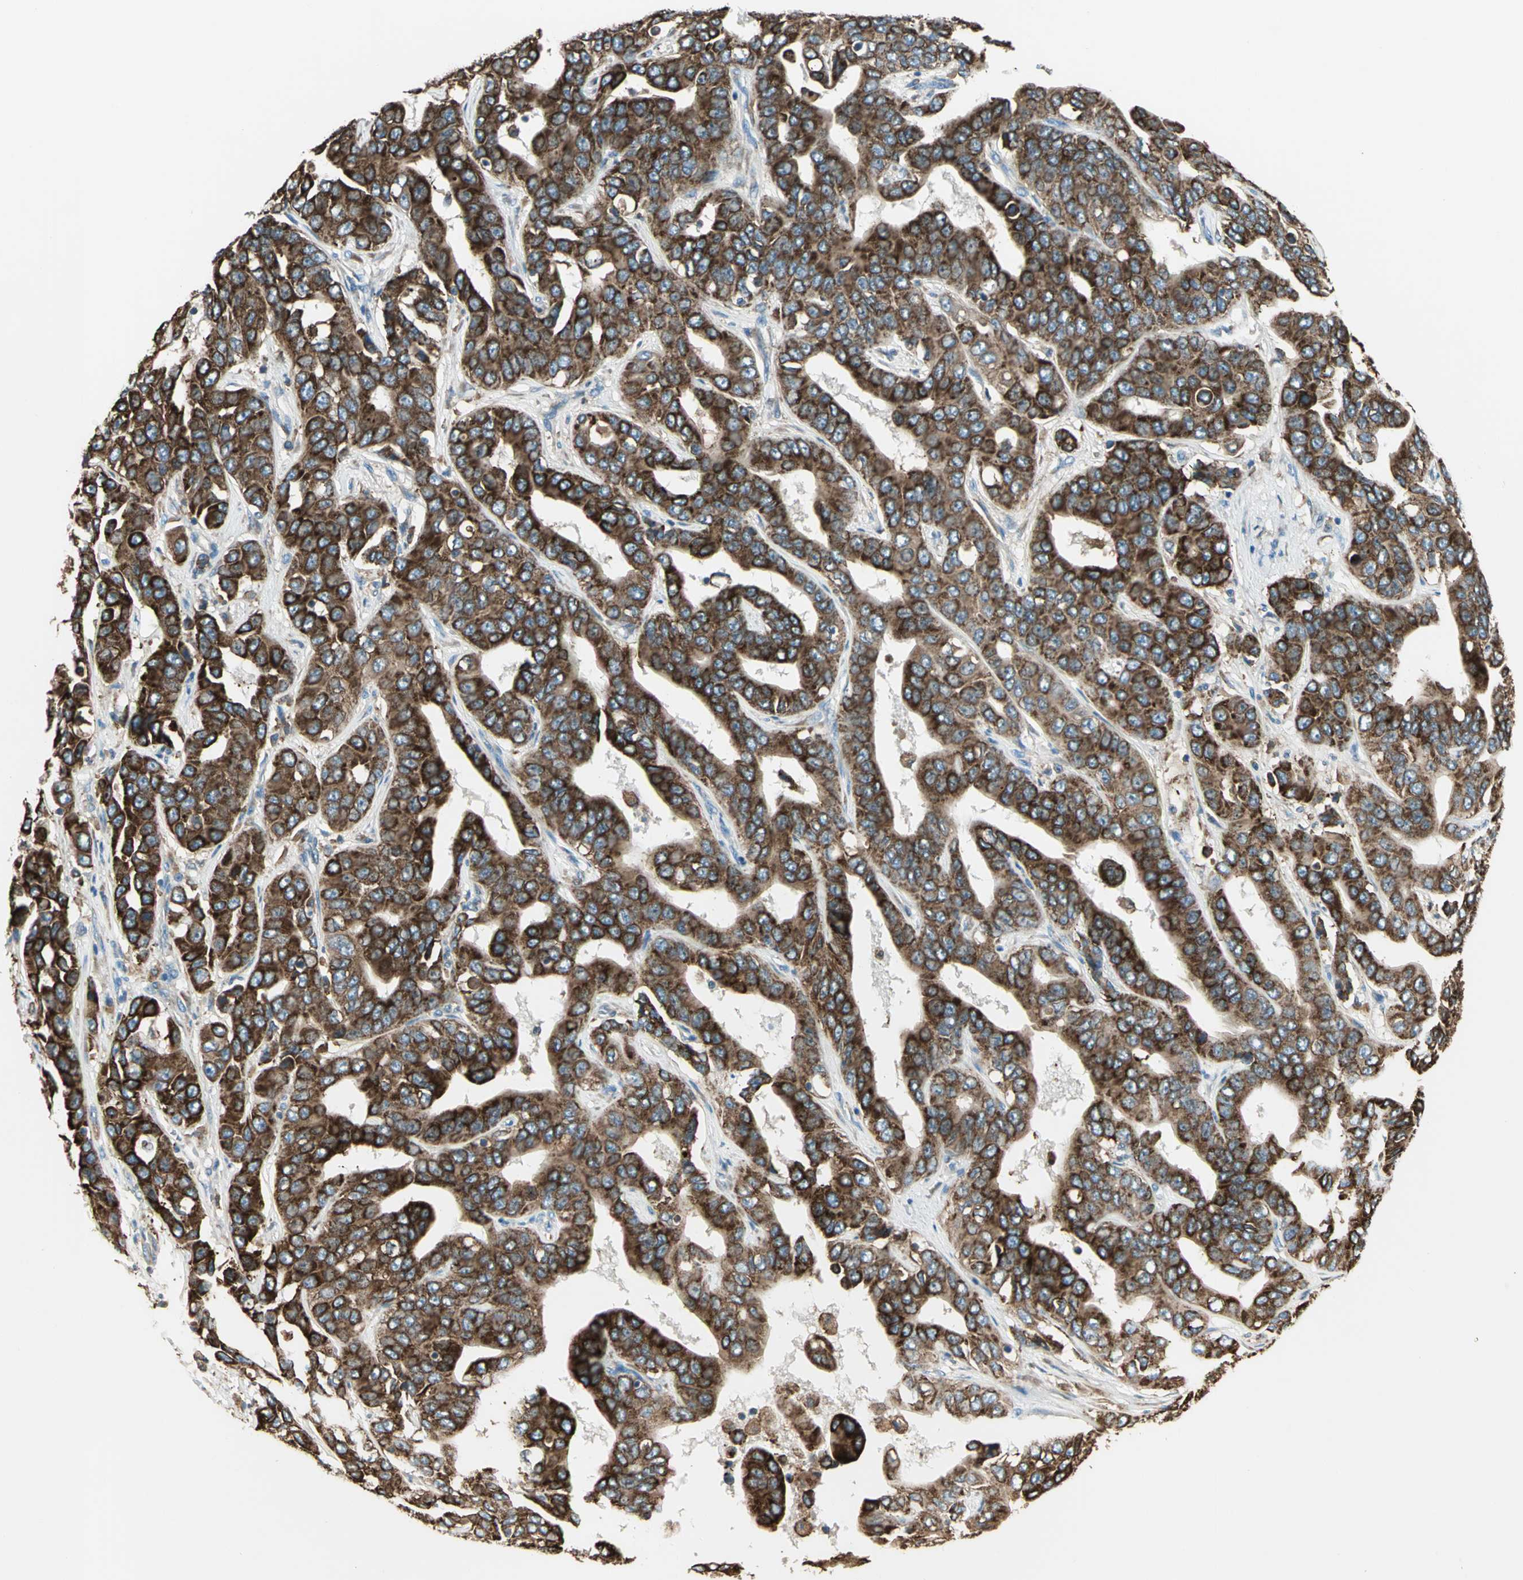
{"staining": {"intensity": "strong", "quantity": ">75%", "location": "cytoplasmic/membranous"}, "tissue": "liver cancer", "cell_type": "Tumor cells", "image_type": "cancer", "snomed": [{"axis": "morphology", "description": "Cholangiocarcinoma"}, {"axis": "topography", "description": "Liver"}], "caption": "High-power microscopy captured an immunohistochemistry (IHC) photomicrograph of cholangiocarcinoma (liver), revealing strong cytoplasmic/membranous expression in about >75% of tumor cells.", "gene": "PDIA4", "patient": {"sex": "female", "age": 52}}